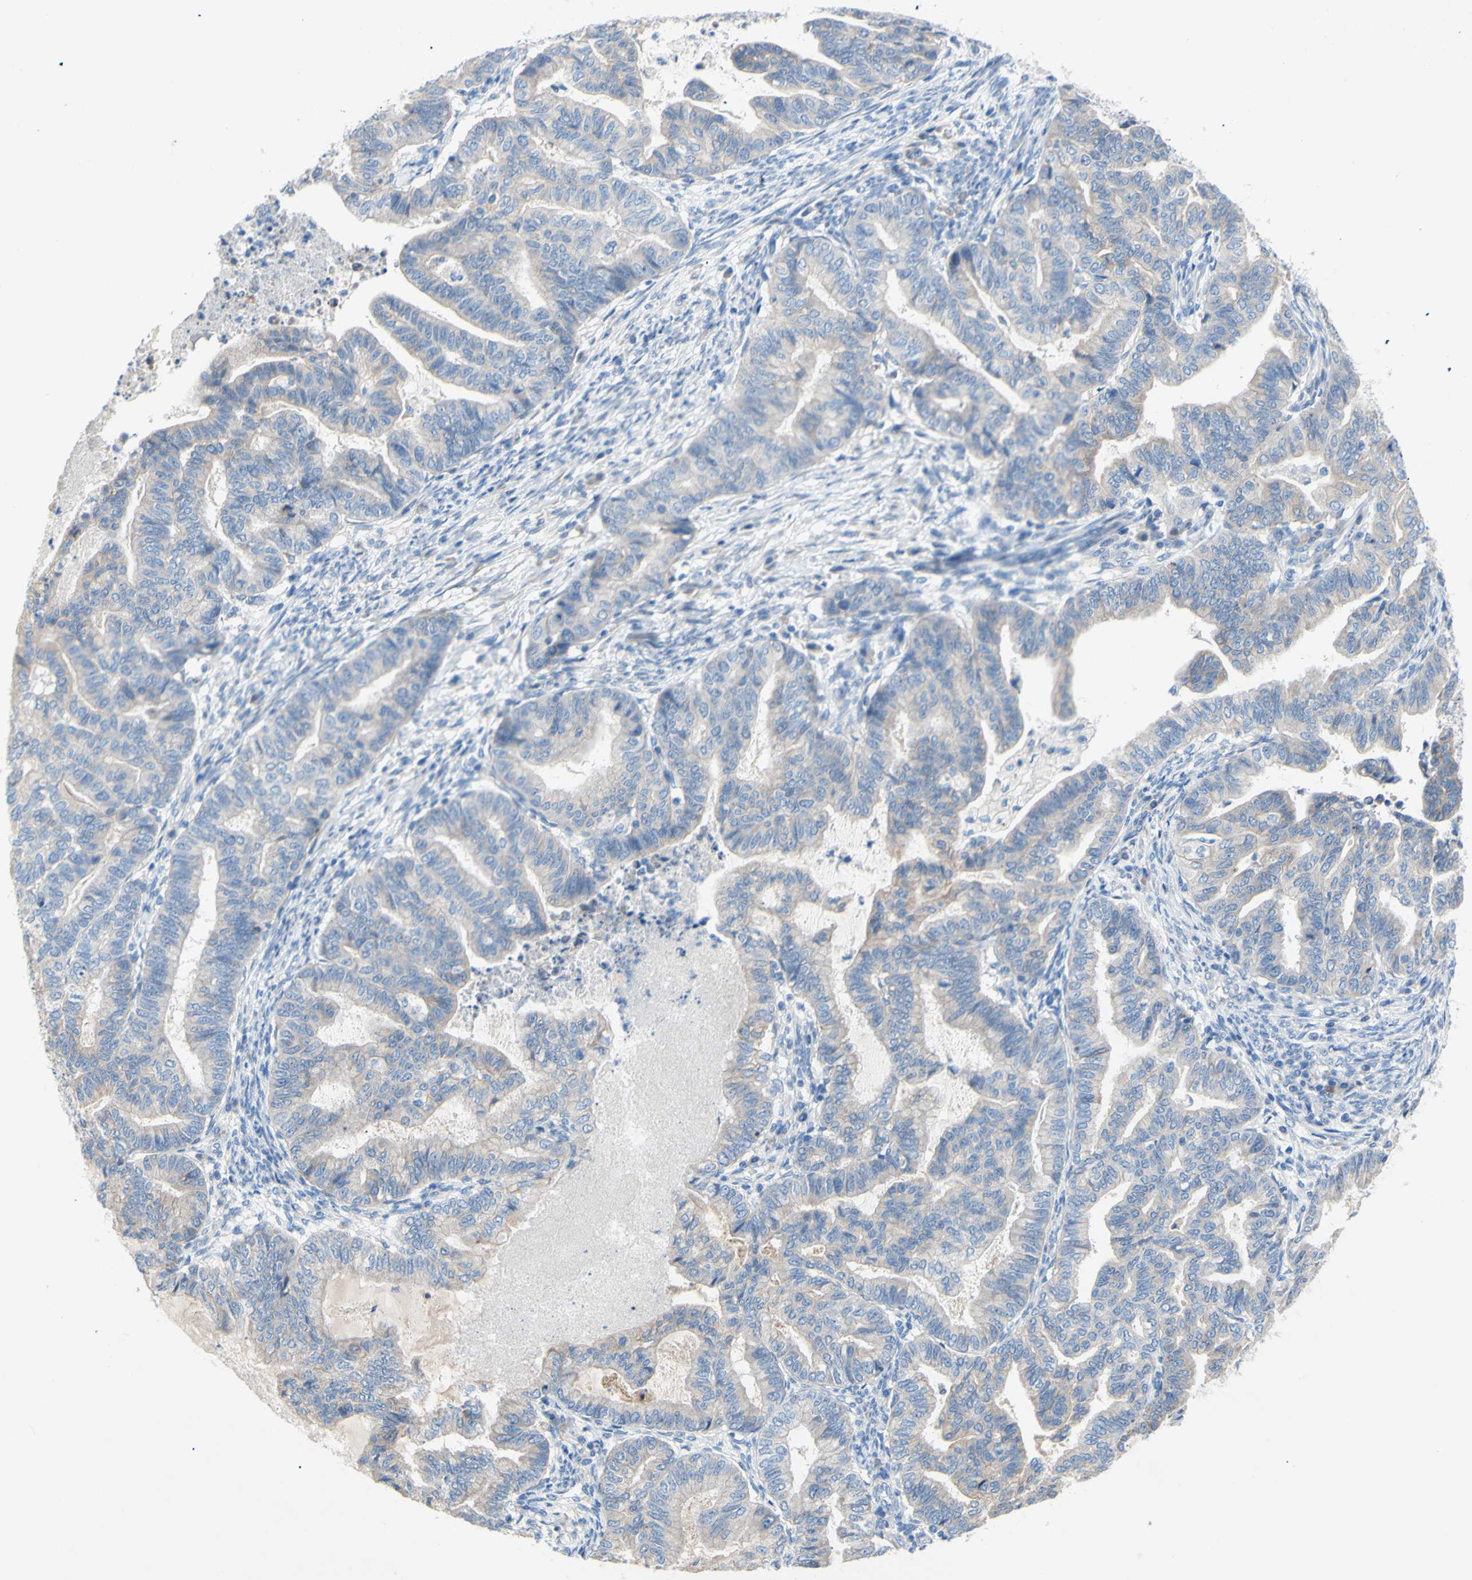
{"staining": {"intensity": "negative", "quantity": "none", "location": "none"}, "tissue": "endometrial cancer", "cell_type": "Tumor cells", "image_type": "cancer", "snomed": [{"axis": "morphology", "description": "Adenocarcinoma, NOS"}, {"axis": "topography", "description": "Endometrium"}], "caption": "Tumor cells are negative for brown protein staining in adenocarcinoma (endometrial).", "gene": "TMIGD2", "patient": {"sex": "female", "age": 79}}